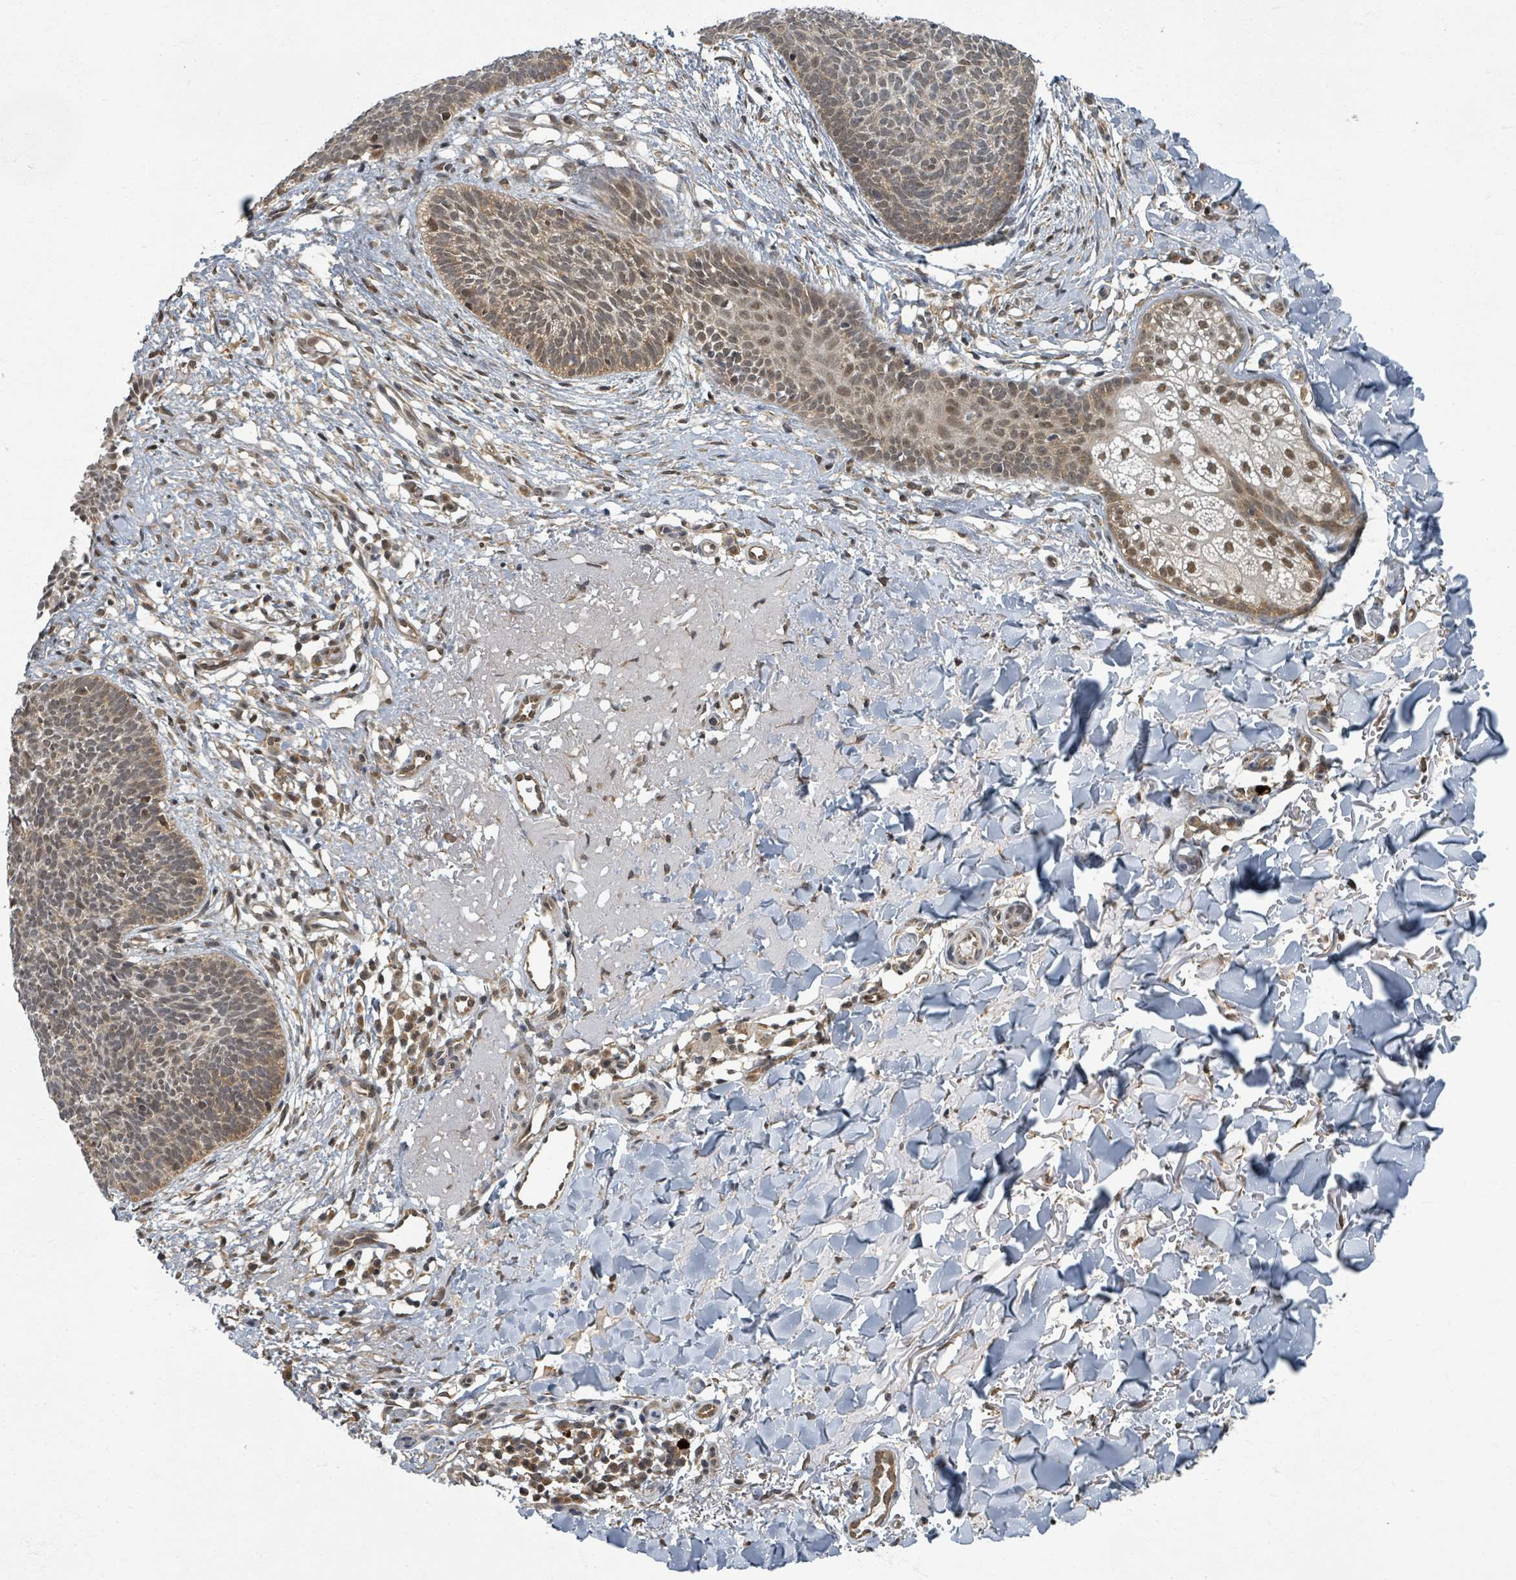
{"staining": {"intensity": "weak", "quantity": ">75%", "location": "cytoplasmic/membranous,nuclear"}, "tissue": "skin cancer", "cell_type": "Tumor cells", "image_type": "cancer", "snomed": [{"axis": "morphology", "description": "Basal cell carcinoma"}, {"axis": "topography", "description": "Skin"}], "caption": "This is a photomicrograph of immunohistochemistry staining of skin cancer (basal cell carcinoma), which shows weak staining in the cytoplasmic/membranous and nuclear of tumor cells.", "gene": "INTS15", "patient": {"sex": "male", "age": 84}}